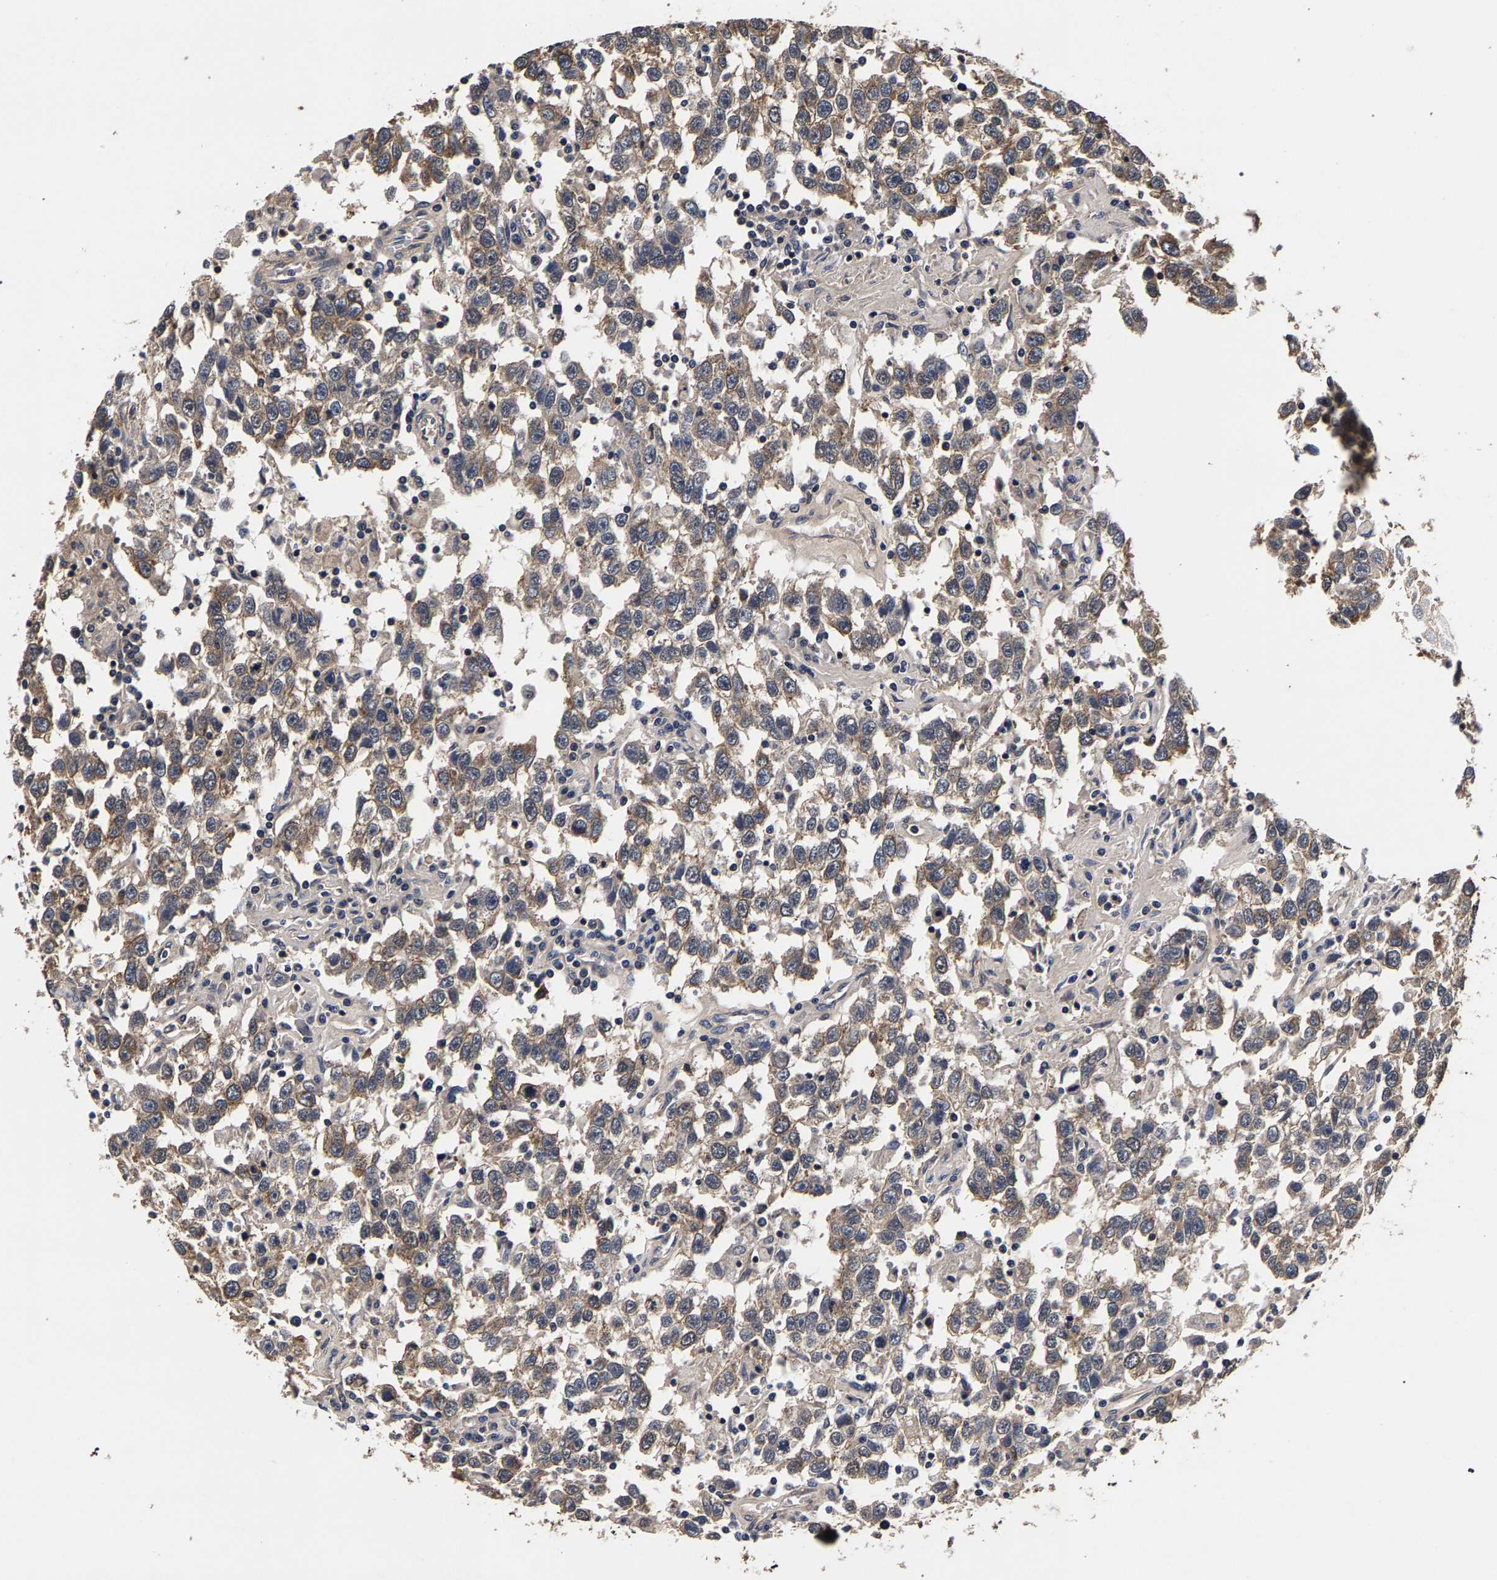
{"staining": {"intensity": "moderate", "quantity": ">75%", "location": "cytoplasmic/membranous"}, "tissue": "testis cancer", "cell_type": "Tumor cells", "image_type": "cancer", "snomed": [{"axis": "morphology", "description": "Seminoma, NOS"}, {"axis": "topography", "description": "Testis"}], "caption": "A photomicrograph of human seminoma (testis) stained for a protein displays moderate cytoplasmic/membranous brown staining in tumor cells. Using DAB (brown) and hematoxylin (blue) stains, captured at high magnification using brightfield microscopy.", "gene": "MARCHF7", "patient": {"sex": "male", "age": 41}}